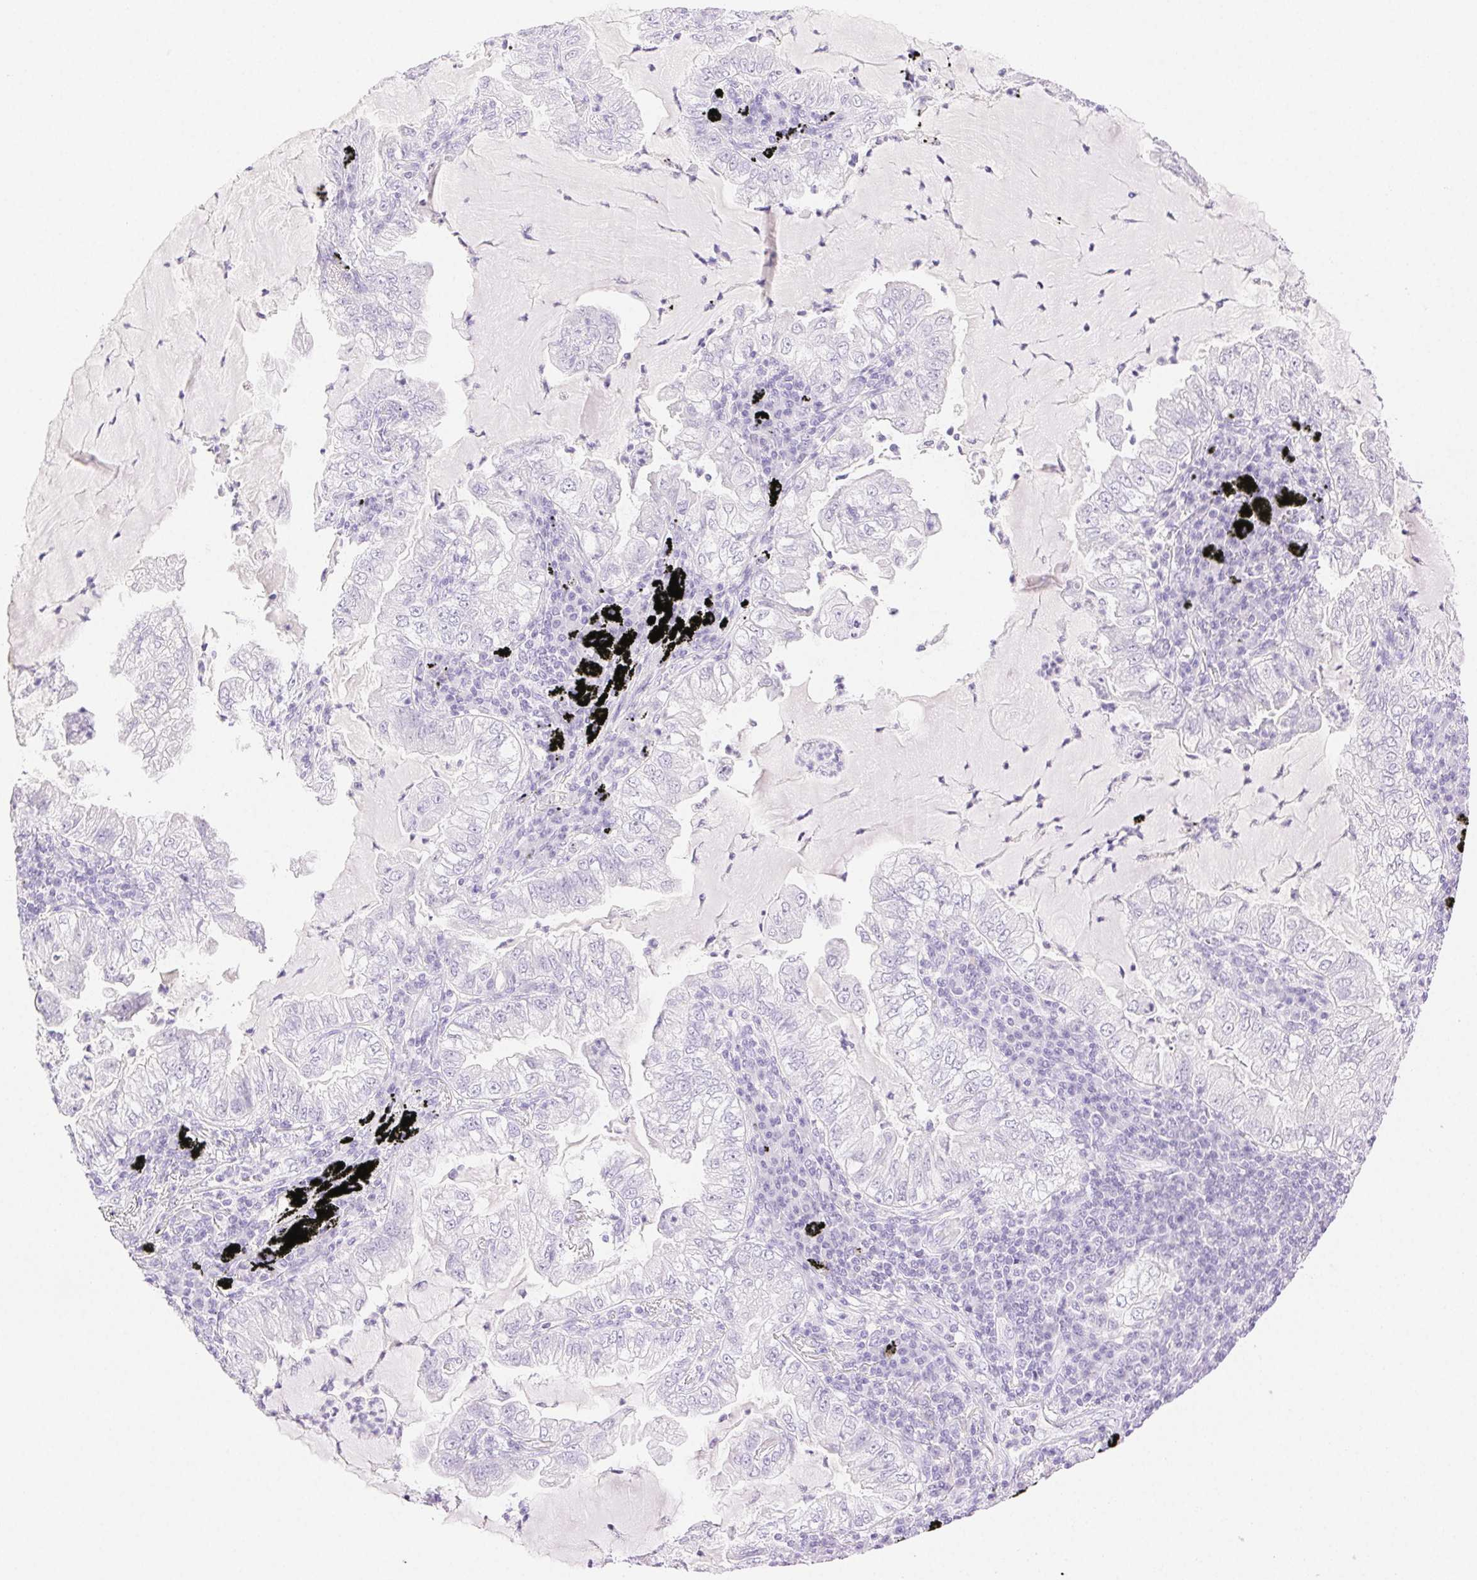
{"staining": {"intensity": "negative", "quantity": "none", "location": "none"}, "tissue": "lung cancer", "cell_type": "Tumor cells", "image_type": "cancer", "snomed": [{"axis": "morphology", "description": "Adenocarcinoma, NOS"}, {"axis": "topography", "description": "Lung"}], "caption": "There is no significant expression in tumor cells of adenocarcinoma (lung). Brightfield microscopy of IHC stained with DAB (3,3'-diaminobenzidine) (brown) and hematoxylin (blue), captured at high magnification.", "gene": "SPACA4", "patient": {"sex": "female", "age": 73}}